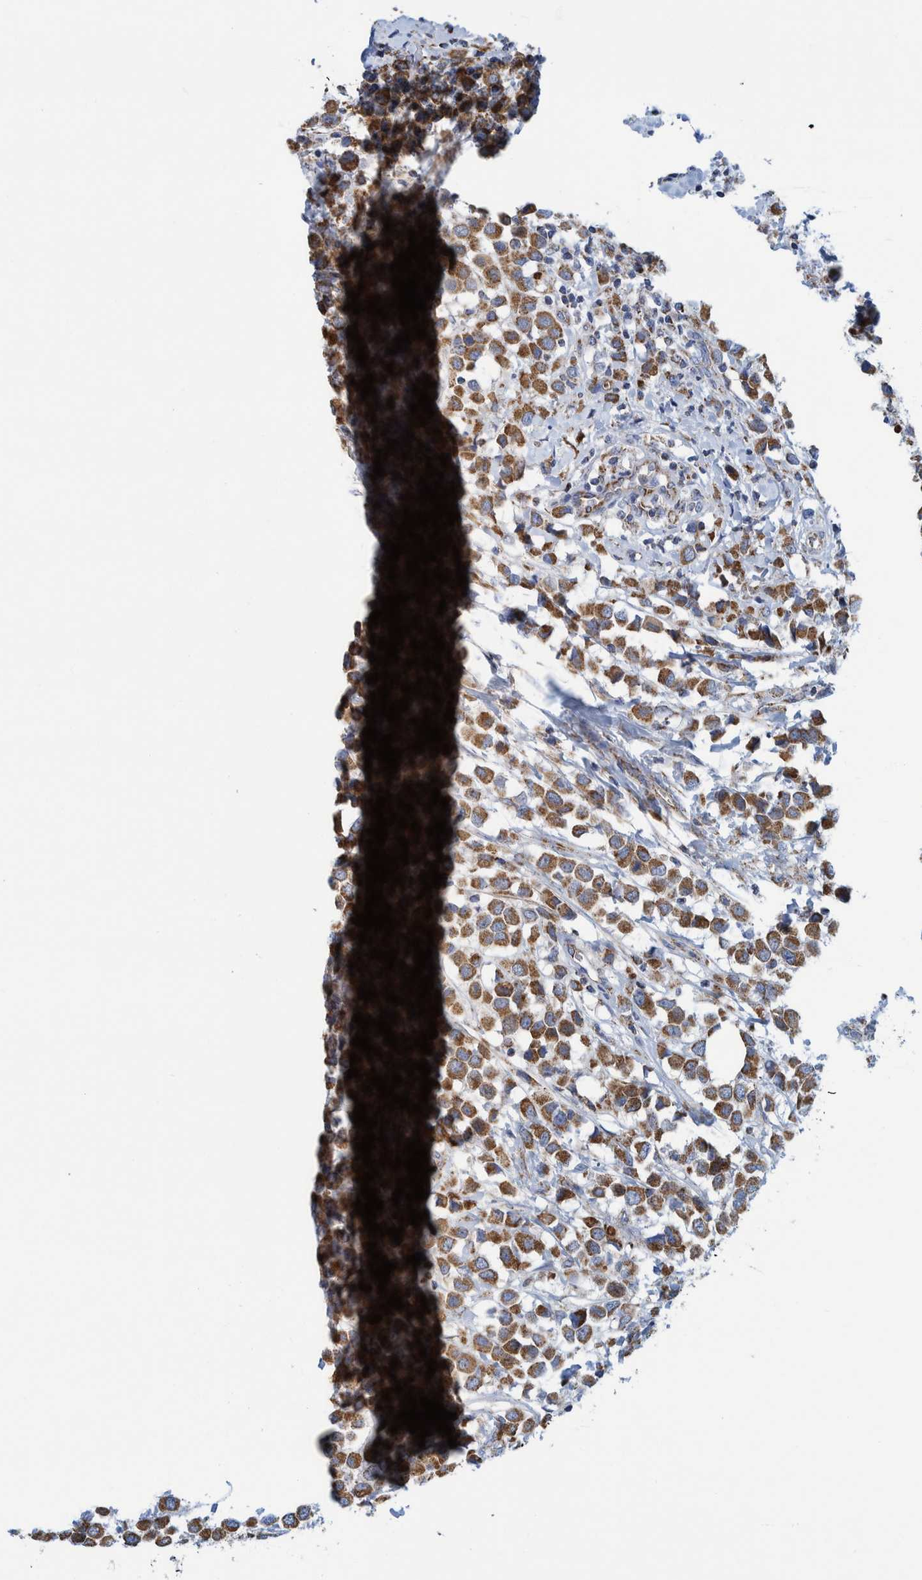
{"staining": {"intensity": "moderate", "quantity": ">75%", "location": "cytoplasmic/membranous"}, "tissue": "breast cancer", "cell_type": "Tumor cells", "image_type": "cancer", "snomed": [{"axis": "morphology", "description": "Duct carcinoma"}, {"axis": "topography", "description": "Breast"}], "caption": "Breast cancer (intraductal carcinoma) stained for a protein (brown) demonstrates moderate cytoplasmic/membranous positive positivity in about >75% of tumor cells.", "gene": "MRPS7", "patient": {"sex": "female", "age": 61}}